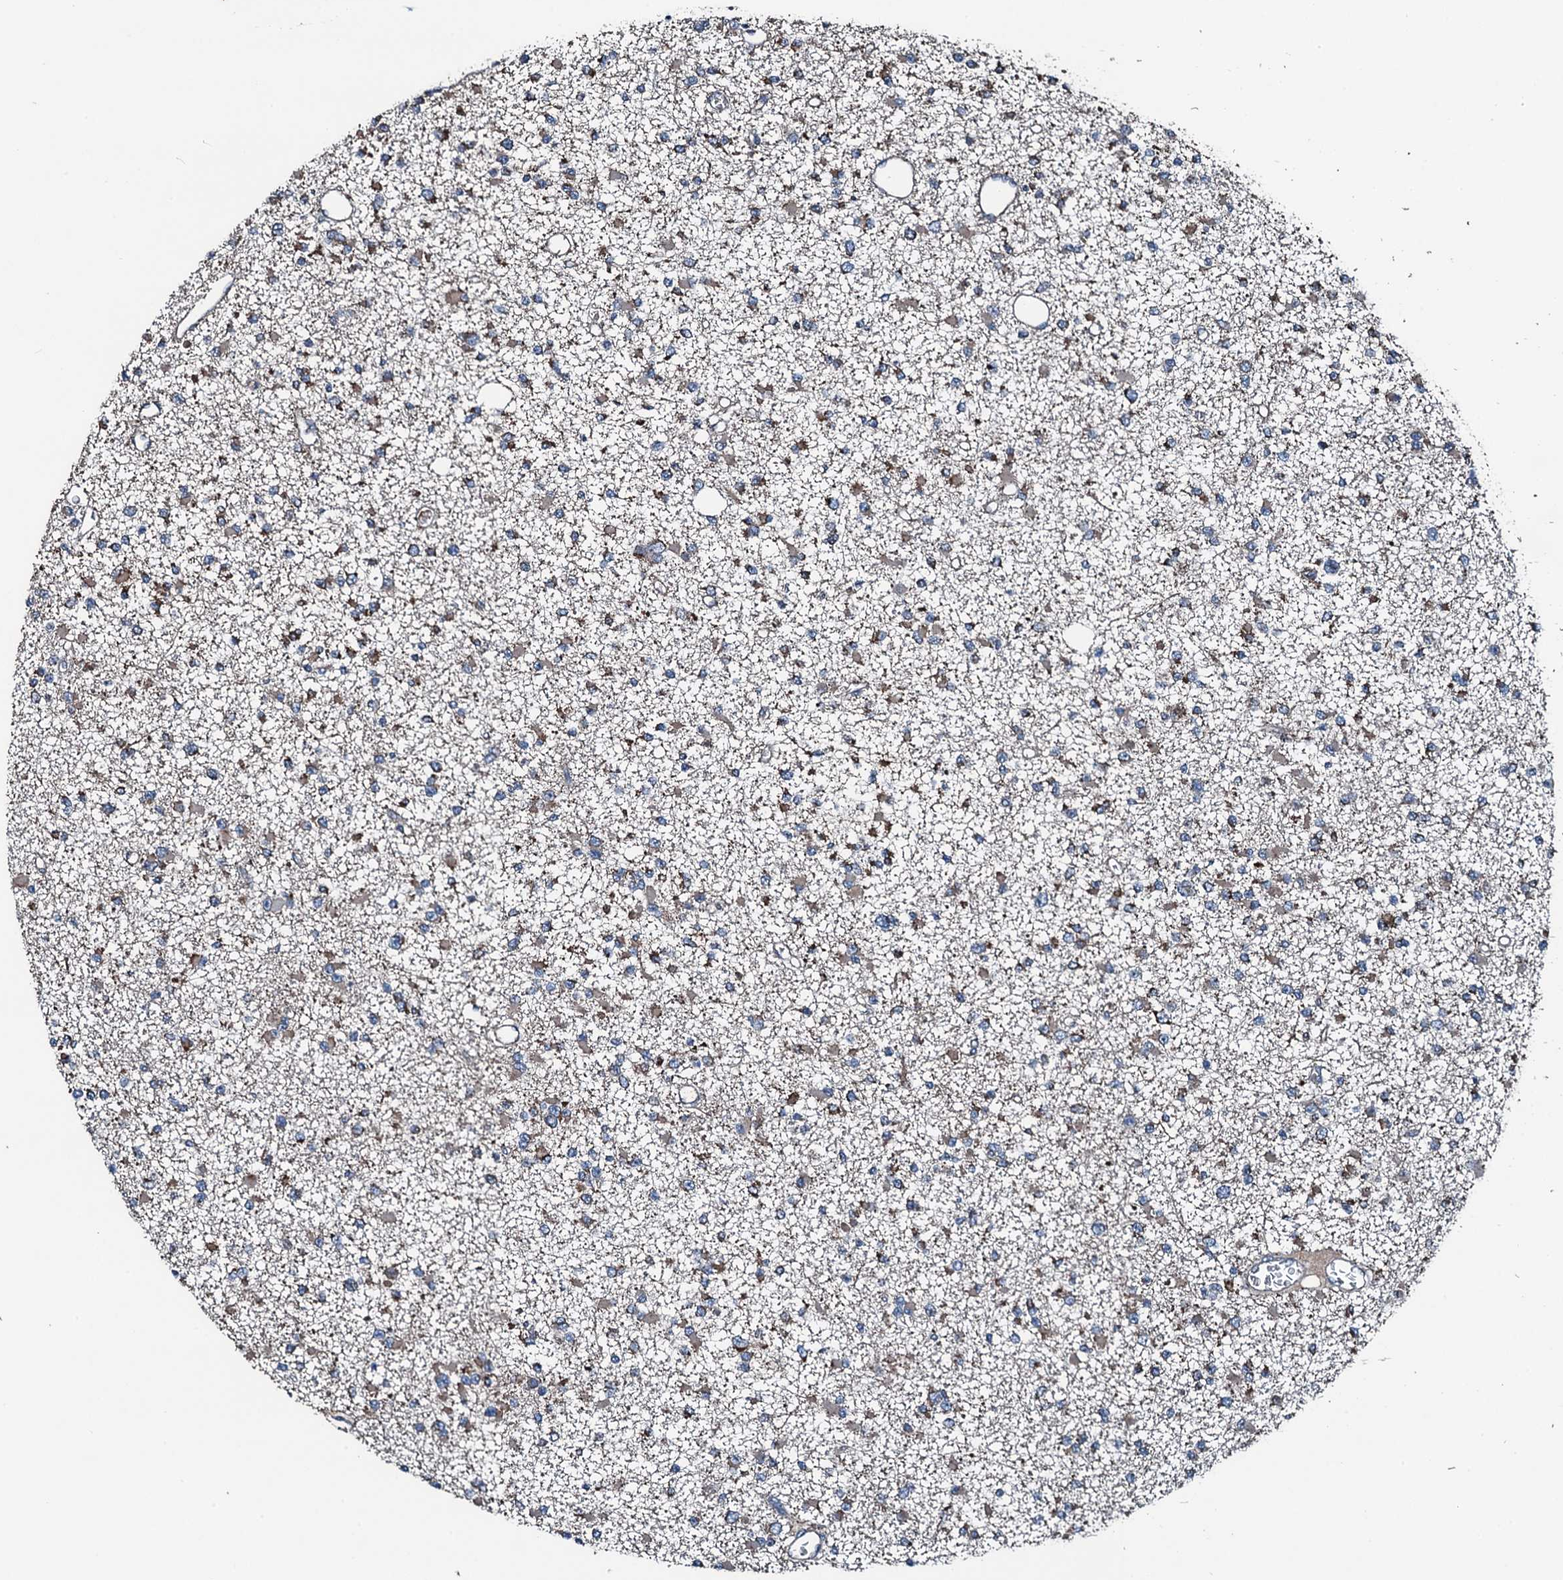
{"staining": {"intensity": "weak", "quantity": "25%-75%", "location": "cytoplasmic/membranous"}, "tissue": "glioma", "cell_type": "Tumor cells", "image_type": "cancer", "snomed": [{"axis": "morphology", "description": "Glioma, malignant, Low grade"}, {"axis": "topography", "description": "Brain"}], "caption": "Protein staining of low-grade glioma (malignant) tissue exhibits weak cytoplasmic/membranous staining in approximately 25%-75% of tumor cells.", "gene": "ACSS3", "patient": {"sex": "female", "age": 22}}